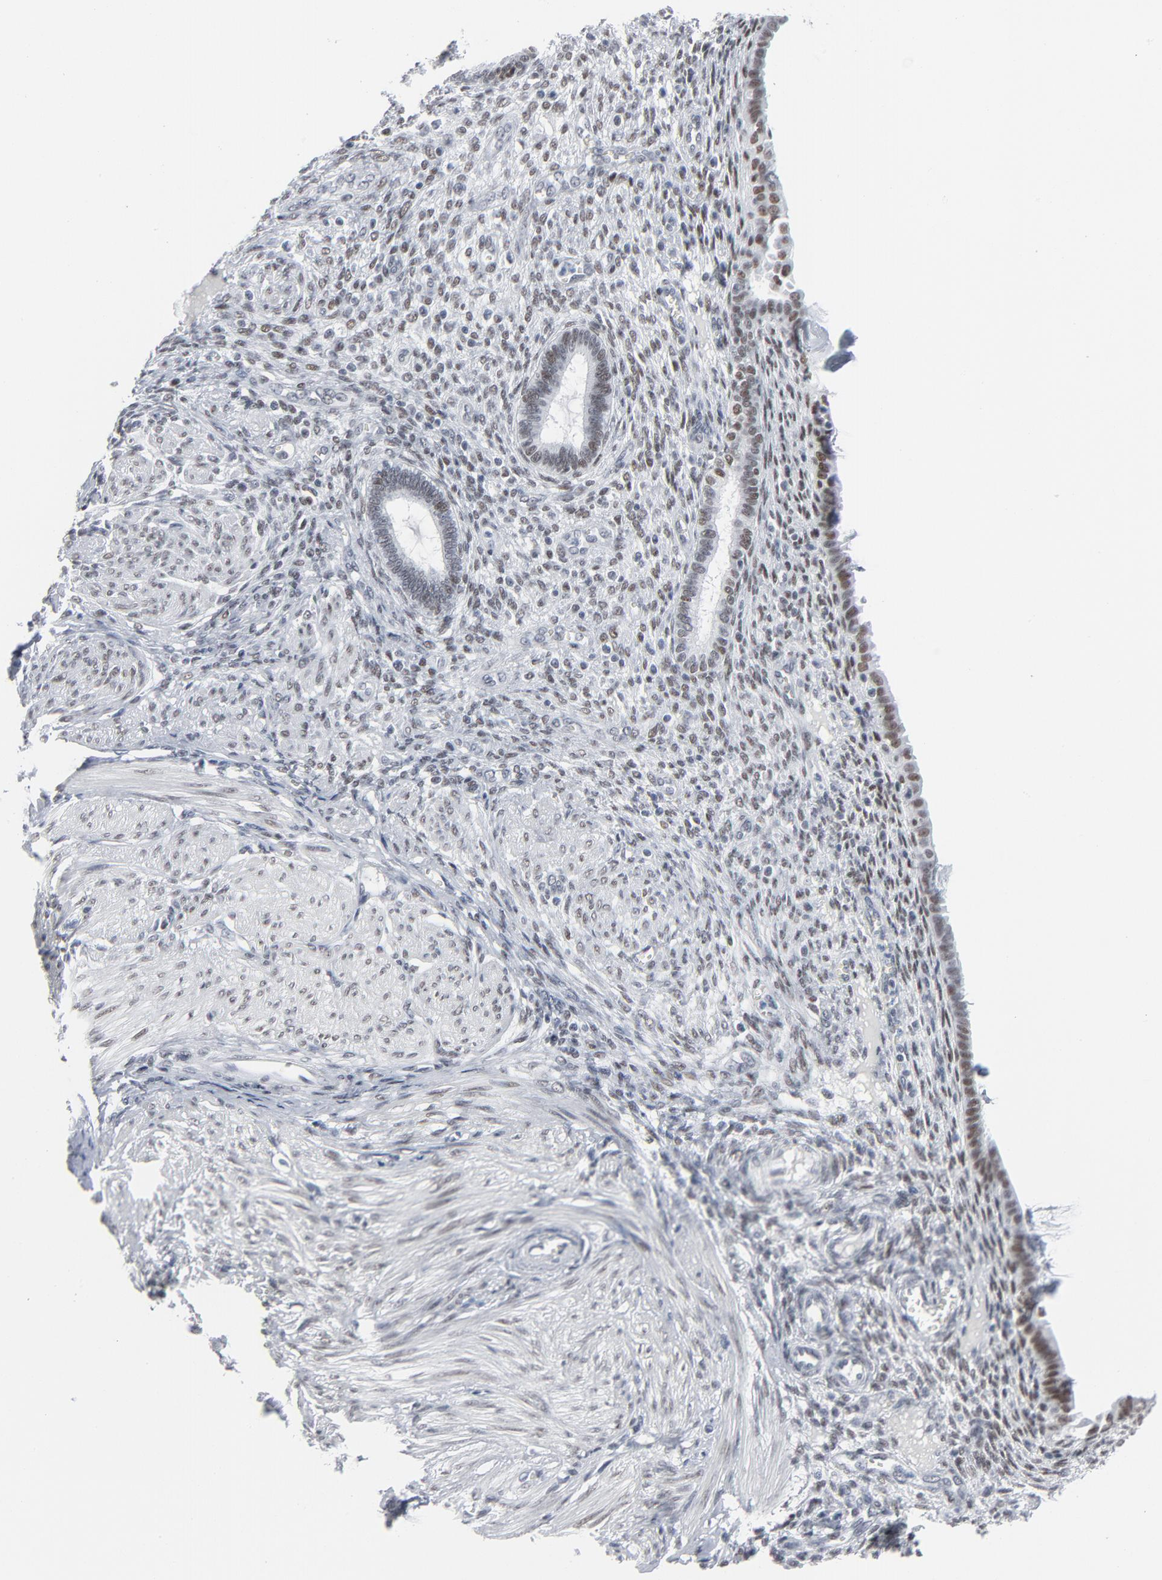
{"staining": {"intensity": "weak", "quantity": ">75%", "location": "nuclear"}, "tissue": "endometrium", "cell_type": "Cells in endometrial stroma", "image_type": "normal", "snomed": [{"axis": "morphology", "description": "Normal tissue, NOS"}, {"axis": "topography", "description": "Endometrium"}], "caption": "An immunohistochemistry micrograph of unremarkable tissue is shown. Protein staining in brown highlights weak nuclear positivity in endometrium within cells in endometrial stroma.", "gene": "SIRT1", "patient": {"sex": "female", "age": 72}}